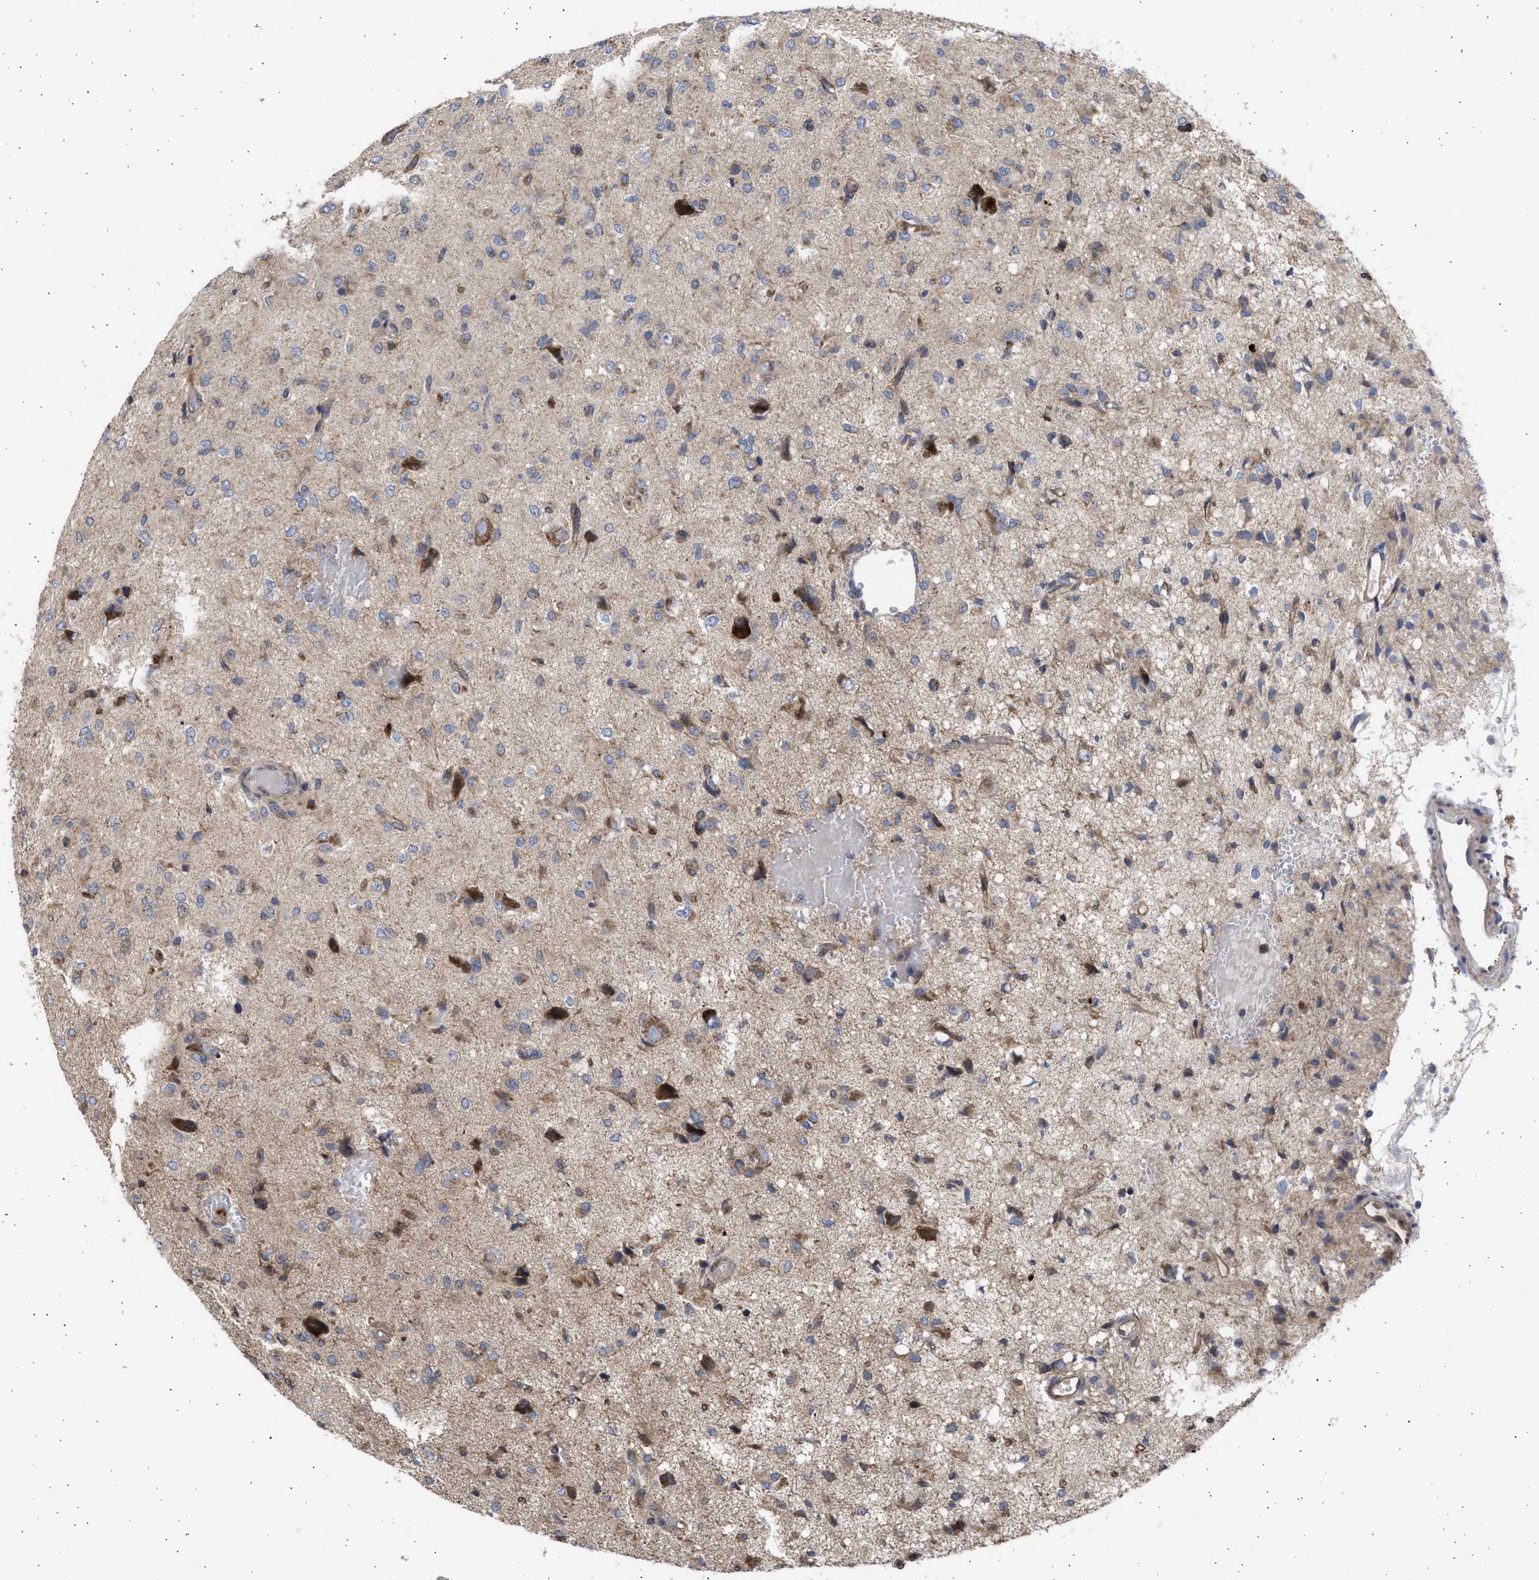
{"staining": {"intensity": "moderate", "quantity": "25%-75%", "location": "cytoplasmic/membranous"}, "tissue": "glioma", "cell_type": "Tumor cells", "image_type": "cancer", "snomed": [{"axis": "morphology", "description": "Glioma, malignant, High grade"}, {"axis": "topography", "description": "Brain"}], "caption": "Protein staining of glioma tissue exhibits moderate cytoplasmic/membranous positivity in about 25%-75% of tumor cells. (Stains: DAB in brown, nuclei in blue, Microscopy: brightfield microscopy at high magnification).", "gene": "TTC19", "patient": {"sex": "female", "age": 59}}